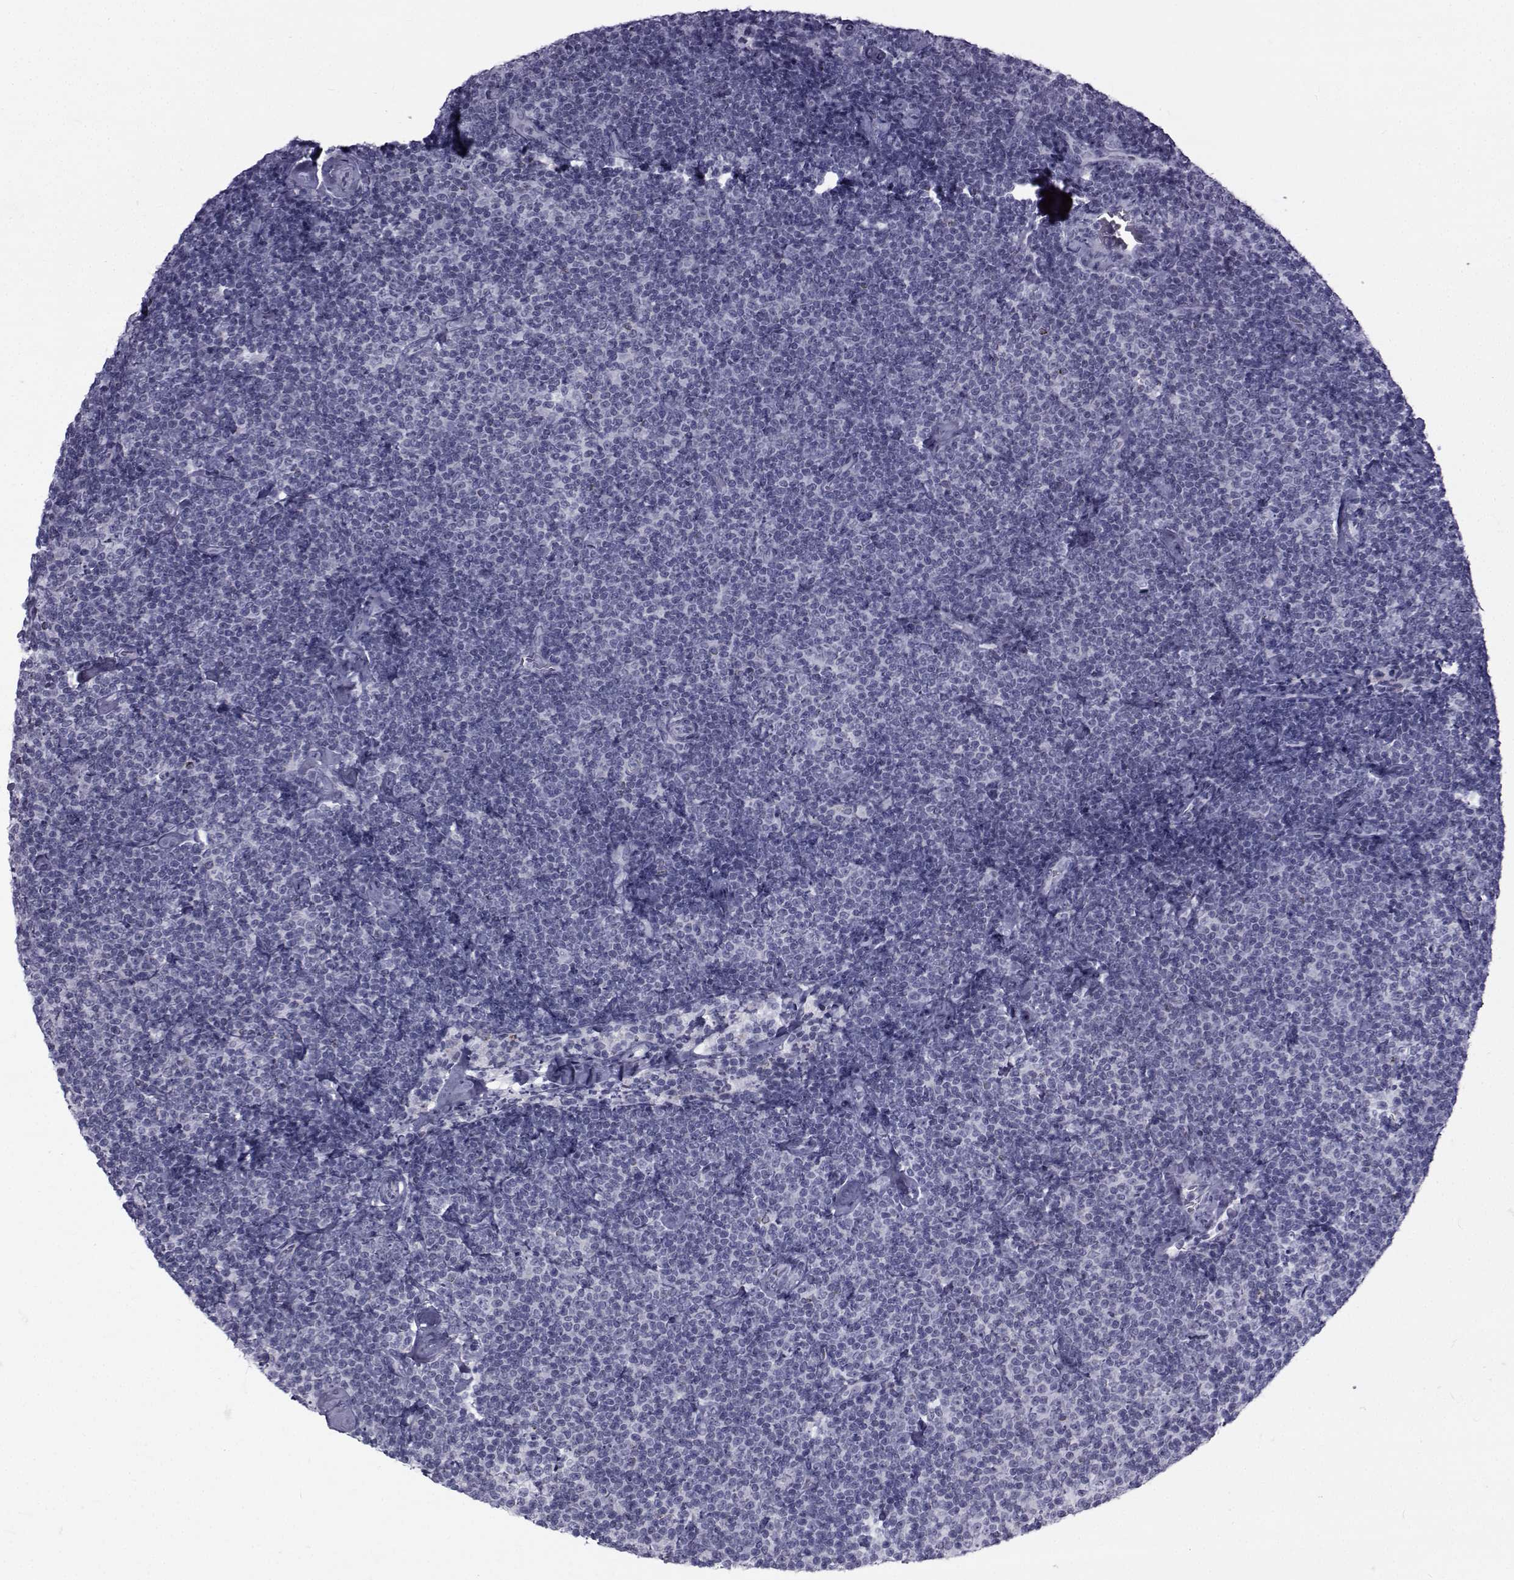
{"staining": {"intensity": "negative", "quantity": "none", "location": "none"}, "tissue": "lymphoma", "cell_type": "Tumor cells", "image_type": "cancer", "snomed": [{"axis": "morphology", "description": "Malignant lymphoma, non-Hodgkin's type, Low grade"}, {"axis": "topography", "description": "Lymph node"}], "caption": "Immunohistochemistry histopathology image of low-grade malignant lymphoma, non-Hodgkin's type stained for a protein (brown), which displays no positivity in tumor cells.", "gene": "FDXR", "patient": {"sex": "male", "age": 81}}